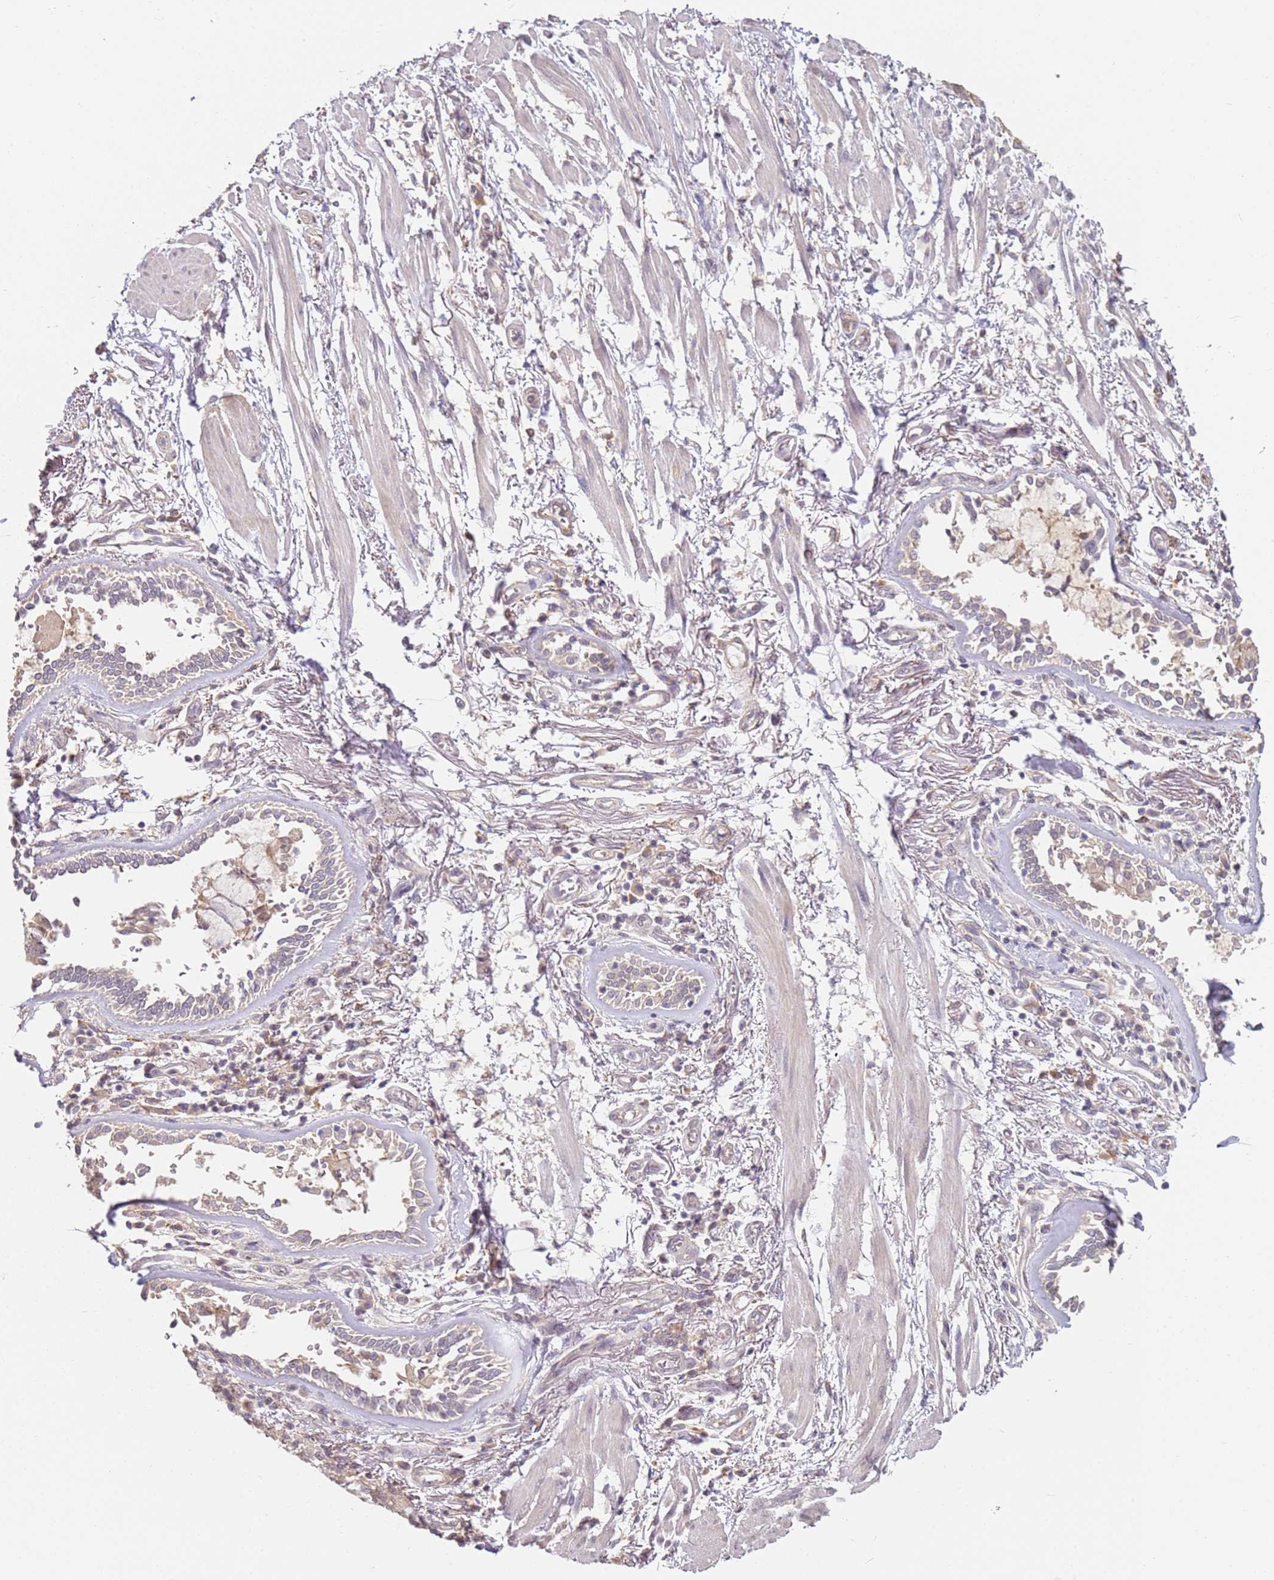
{"staining": {"intensity": "negative", "quantity": "none", "location": "none"}, "tissue": "adipose tissue", "cell_type": "Adipocytes", "image_type": "normal", "snomed": [{"axis": "morphology", "description": "Normal tissue, NOS"}, {"axis": "topography", "description": "Cartilage tissue"}], "caption": "IHC photomicrograph of unremarkable adipose tissue: human adipose tissue stained with DAB (3,3'-diaminobenzidine) shows no significant protein expression in adipocytes.", "gene": "WDR93", "patient": {"sex": "male", "age": 73}}